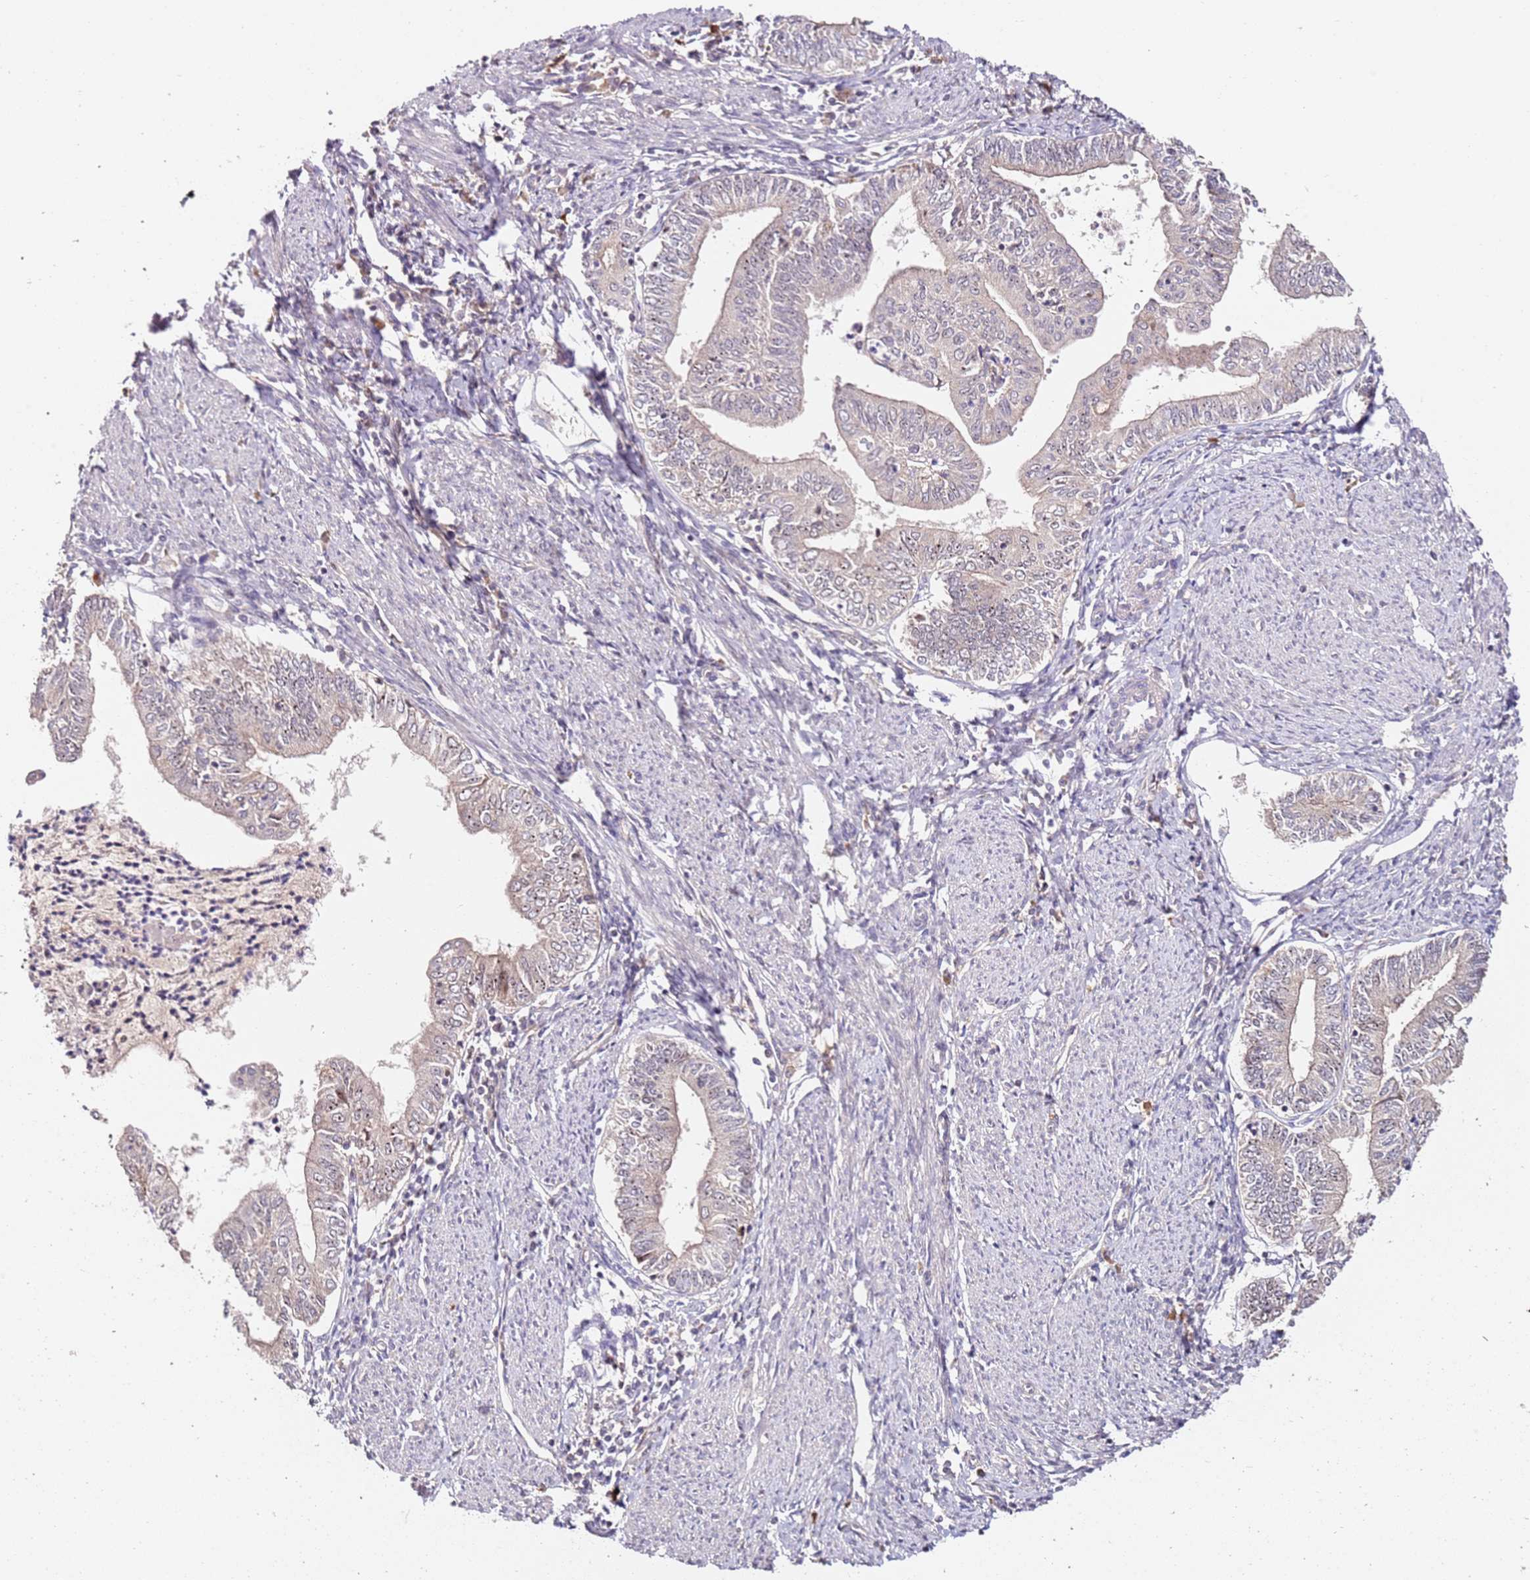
{"staining": {"intensity": "weak", "quantity": "25%-75%", "location": "nuclear"}, "tissue": "endometrial cancer", "cell_type": "Tumor cells", "image_type": "cancer", "snomed": [{"axis": "morphology", "description": "Adenocarcinoma, NOS"}, {"axis": "topography", "description": "Endometrium"}], "caption": "Endometrial cancer (adenocarcinoma) stained with immunohistochemistry (IHC) displays weak nuclear positivity in about 25%-75% of tumor cells. (brown staining indicates protein expression, while blue staining denotes nuclei).", "gene": "DDX27", "patient": {"sex": "female", "age": 66}}